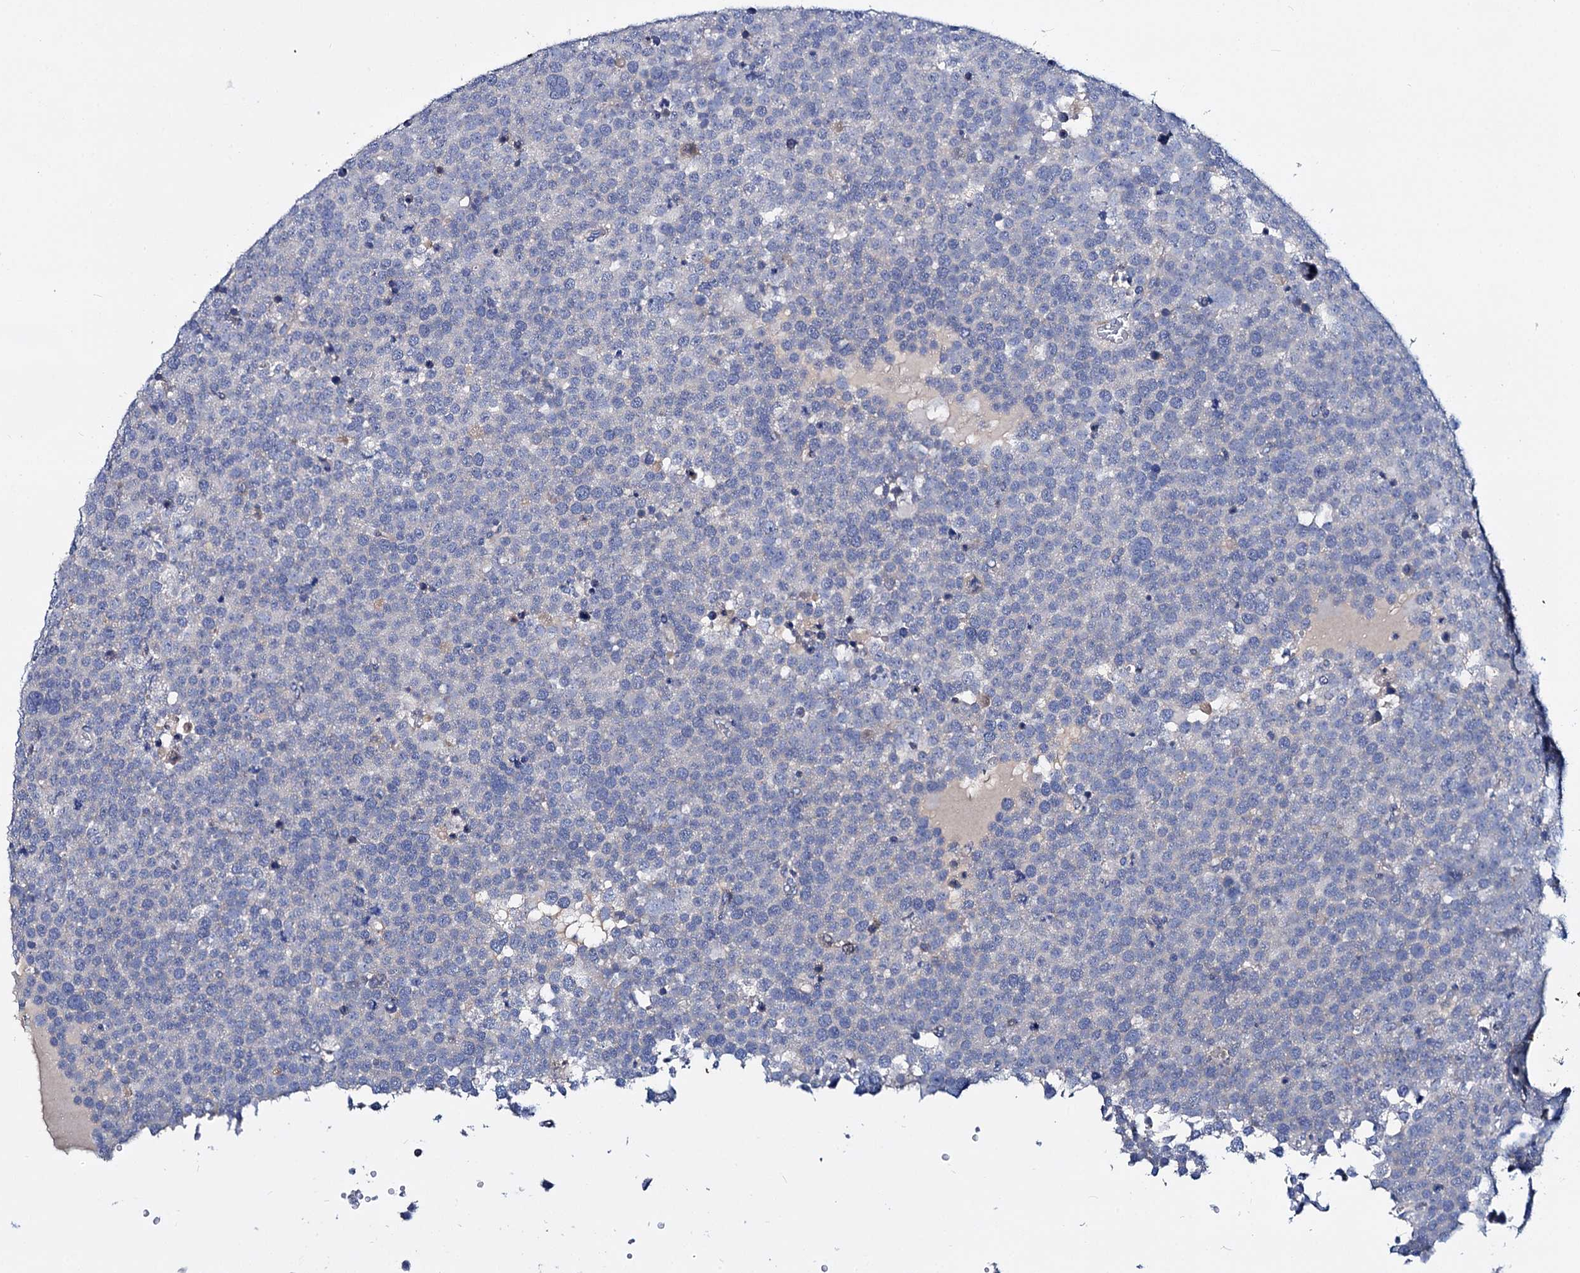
{"staining": {"intensity": "negative", "quantity": "none", "location": "none"}, "tissue": "testis cancer", "cell_type": "Tumor cells", "image_type": "cancer", "snomed": [{"axis": "morphology", "description": "Seminoma, NOS"}, {"axis": "topography", "description": "Testis"}], "caption": "Tumor cells show no significant positivity in seminoma (testis).", "gene": "DYDC2", "patient": {"sex": "male", "age": 71}}